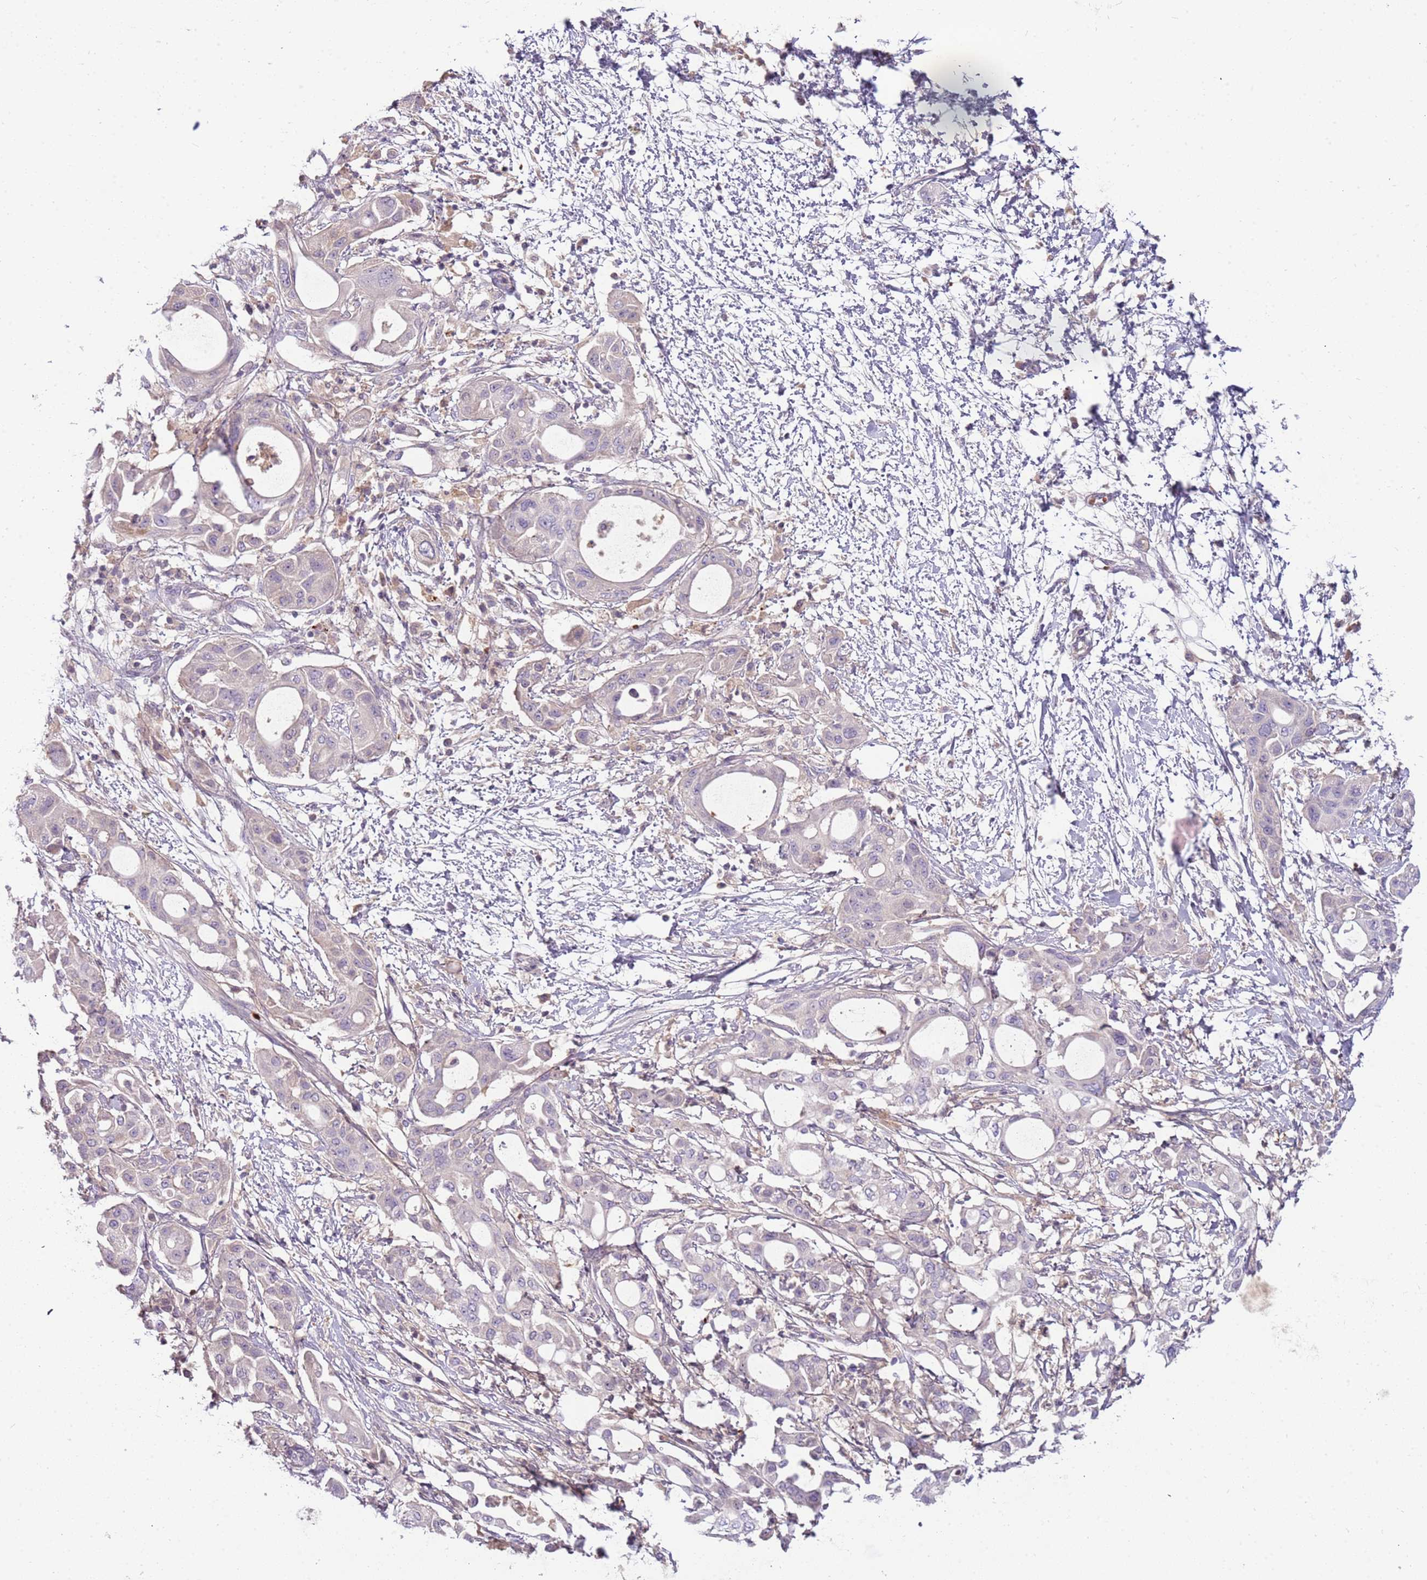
{"staining": {"intensity": "negative", "quantity": "none", "location": "none"}, "tissue": "pancreatic cancer", "cell_type": "Tumor cells", "image_type": "cancer", "snomed": [{"axis": "morphology", "description": "Adenocarcinoma, NOS"}, {"axis": "topography", "description": "Pancreas"}], "caption": "IHC image of neoplastic tissue: pancreatic cancer (adenocarcinoma) stained with DAB (3,3'-diaminobenzidine) shows no significant protein positivity in tumor cells.", "gene": "ARHGAP5", "patient": {"sex": "male", "age": 68}}